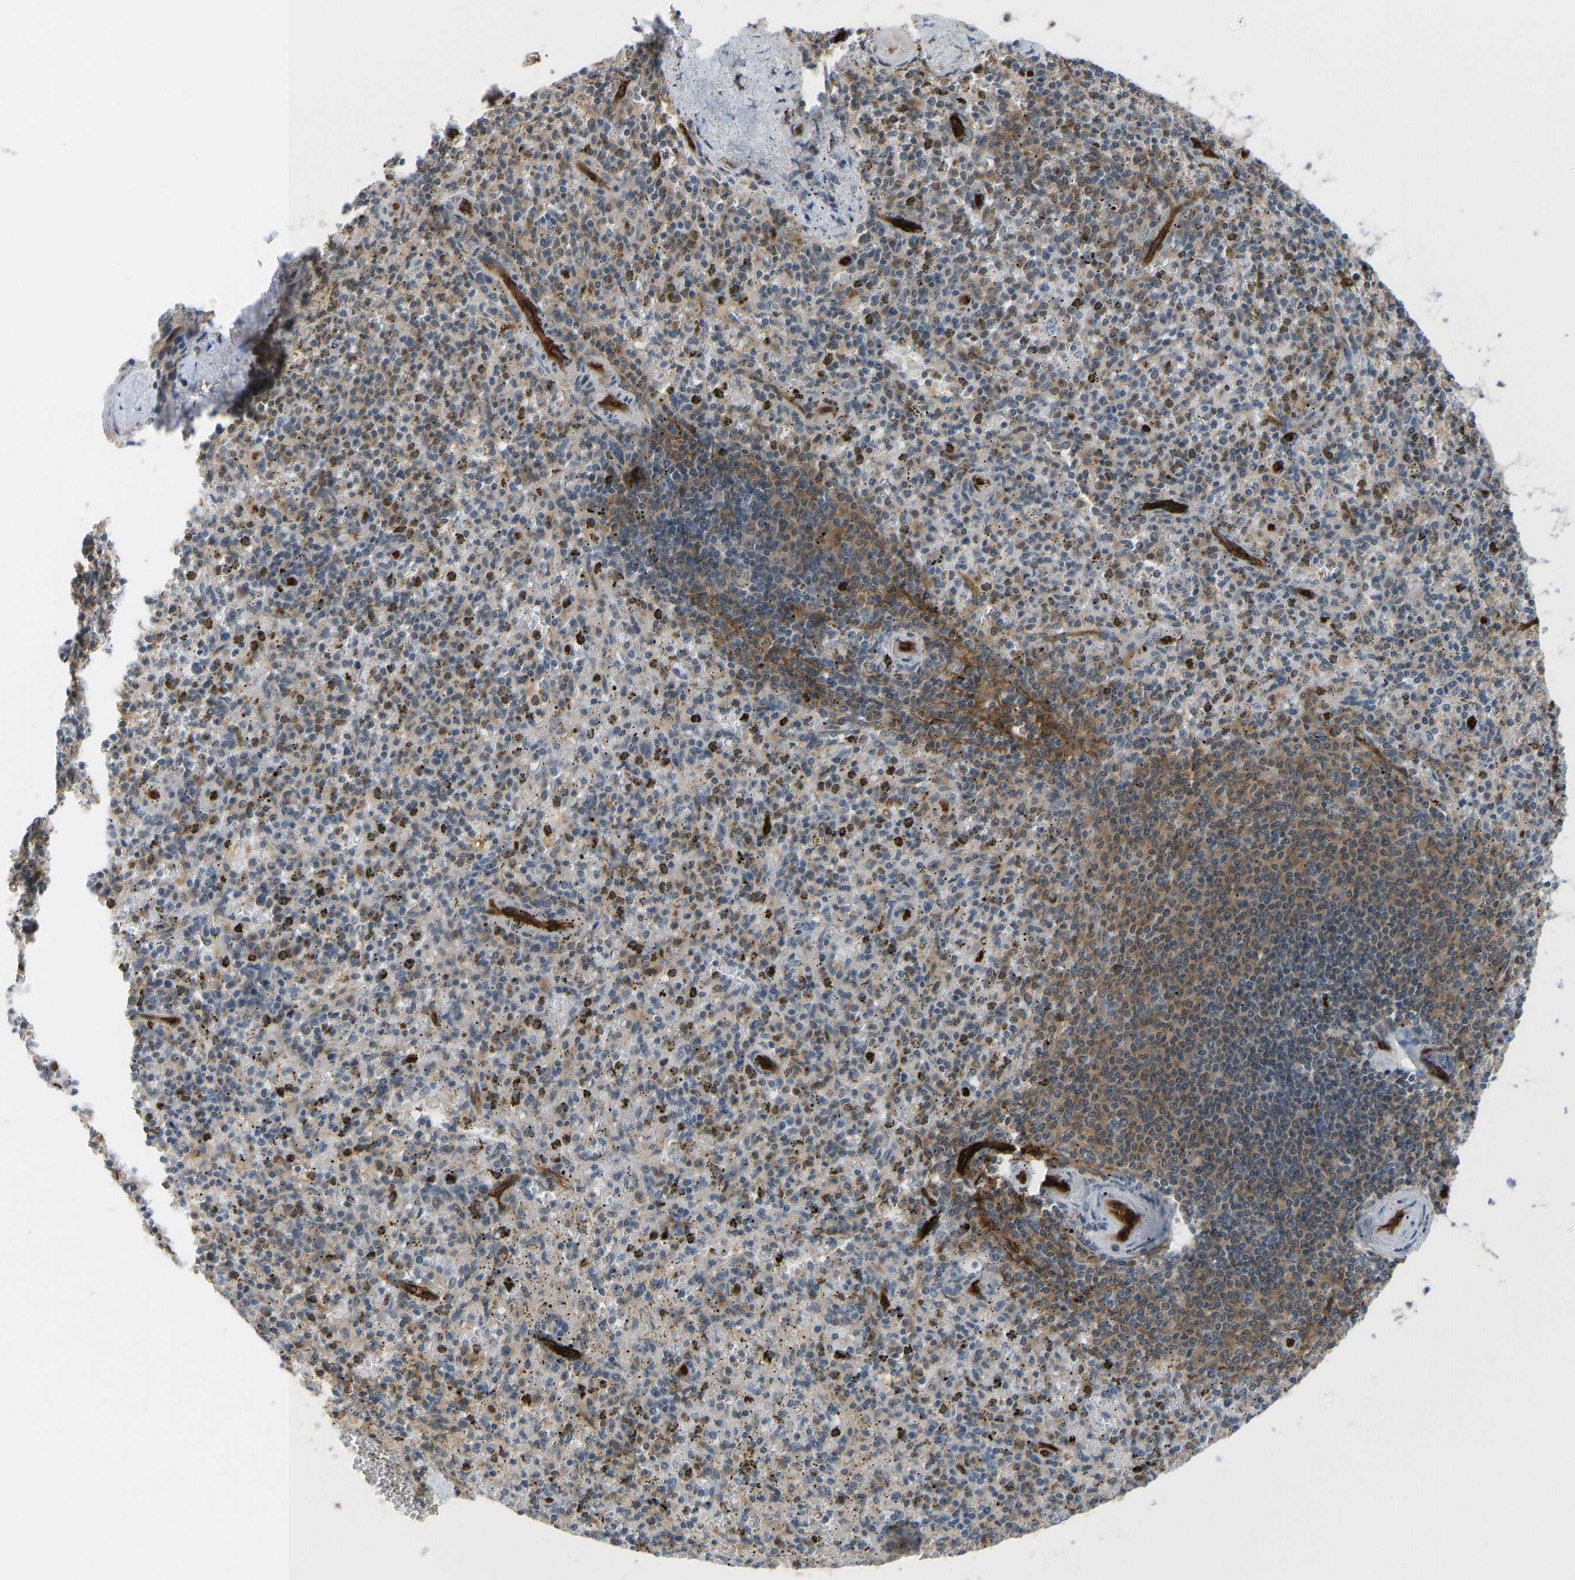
{"staining": {"intensity": "moderate", "quantity": "25%-75%", "location": "cytoplasmic/membranous"}, "tissue": "spleen", "cell_type": "Cells in red pulp", "image_type": "normal", "snomed": [{"axis": "morphology", "description": "Normal tissue, NOS"}, {"axis": "topography", "description": "Spleen"}], "caption": "IHC staining of unremarkable spleen, which displays medium levels of moderate cytoplasmic/membranous positivity in approximately 25%-75% of cells in red pulp indicating moderate cytoplasmic/membranous protein positivity. The staining was performed using DAB (3,3'-diaminobenzidine) (brown) for protein detection and nuclei were counterstained in hematoxylin (blue).", "gene": "CCT8", "patient": {"sex": "male", "age": 72}}